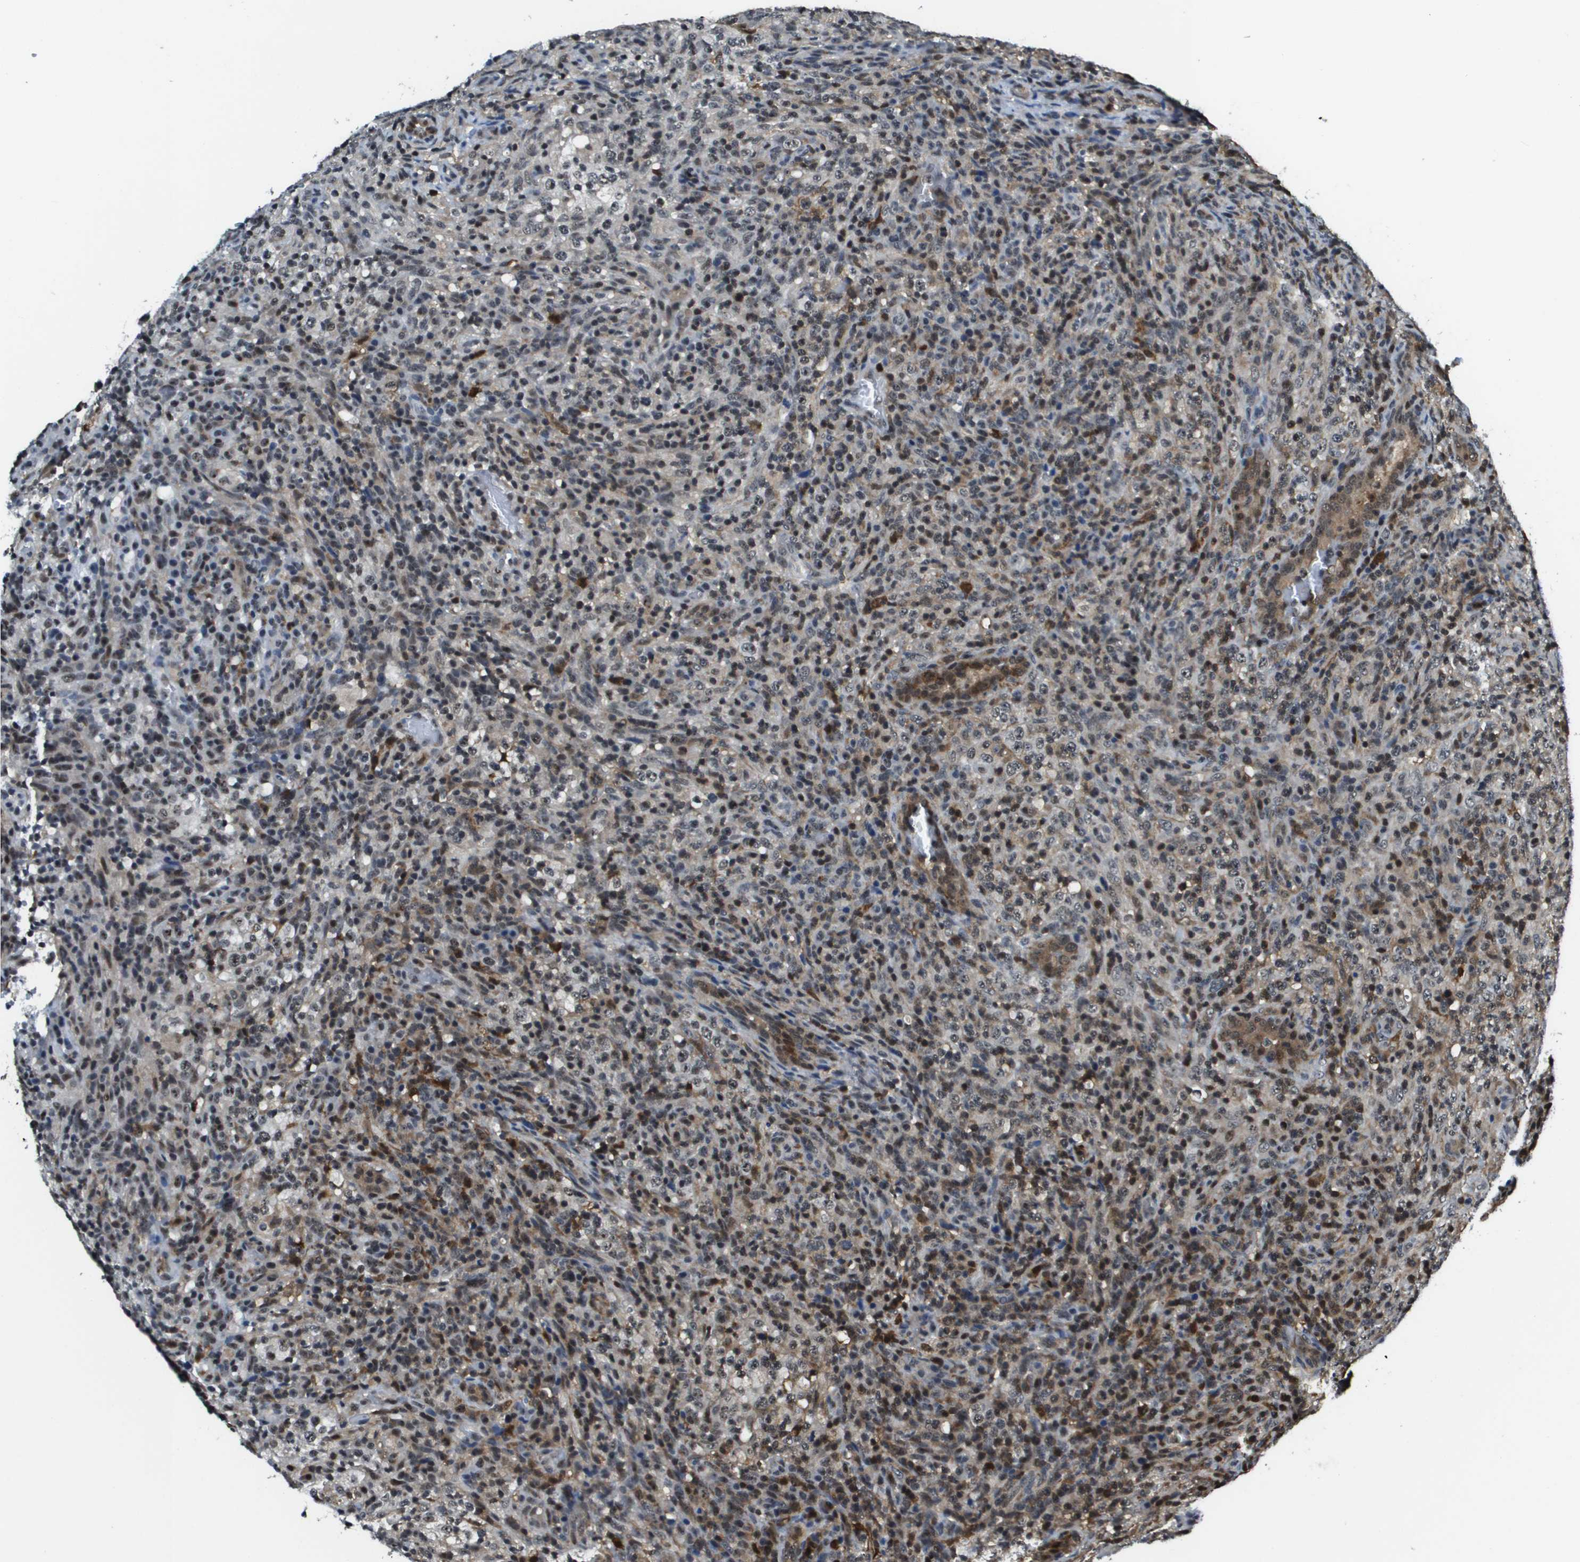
{"staining": {"intensity": "moderate", "quantity": "25%-75%", "location": "nuclear"}, "tissue": "lymphoma", "cell_type": "Tumor cells", "image_type": "cancer", "snomed": [{"axis": "morphology", "description": "Malignant lymphoma, non-Hodgkin's type, High grade"}, {"axis": "topography", "description": "Lymph node"}], "caption": "Immunohistochemistry of human lymphoma displays medium levels of moderate nuclear expression in approximately 25%-75% of tumor cells.", "gene": "EP400", "patient": {"sex": "female", "age": 76}}